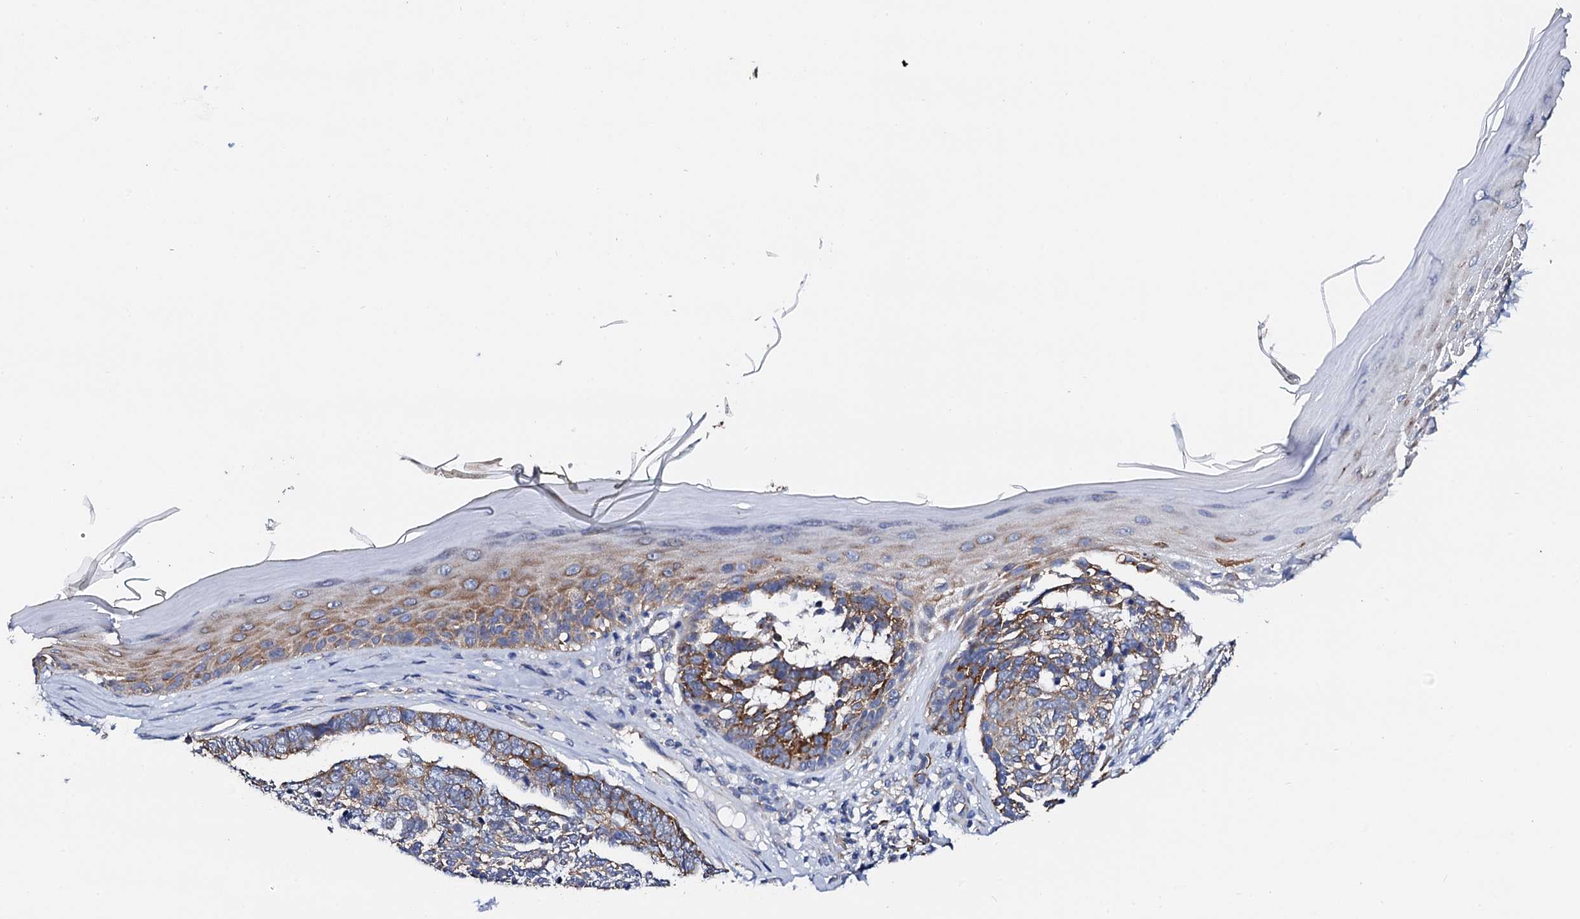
{"staining": {"intensity": "moderate", "quantity": "25%-75%", "location": "cytoplasmic/membranous"}, "tissue": "skin cancer", "cell_type": "Tumor cells", "image_type": "cancer", "snomed": [{"axis": "morphology", "description": "Basal cell carcinoma"}, {"axis": "topography", "description": "Skin"}], "caption": "IHC micrograph of skin cancer stained for a protein (brown), which exhibits medium levels of moderate cytoplasmic/membranous positivity in about 25%-75% of tumor cells.", "gene": "NUP58", "patient": {"sex": "female", "age": 81}}